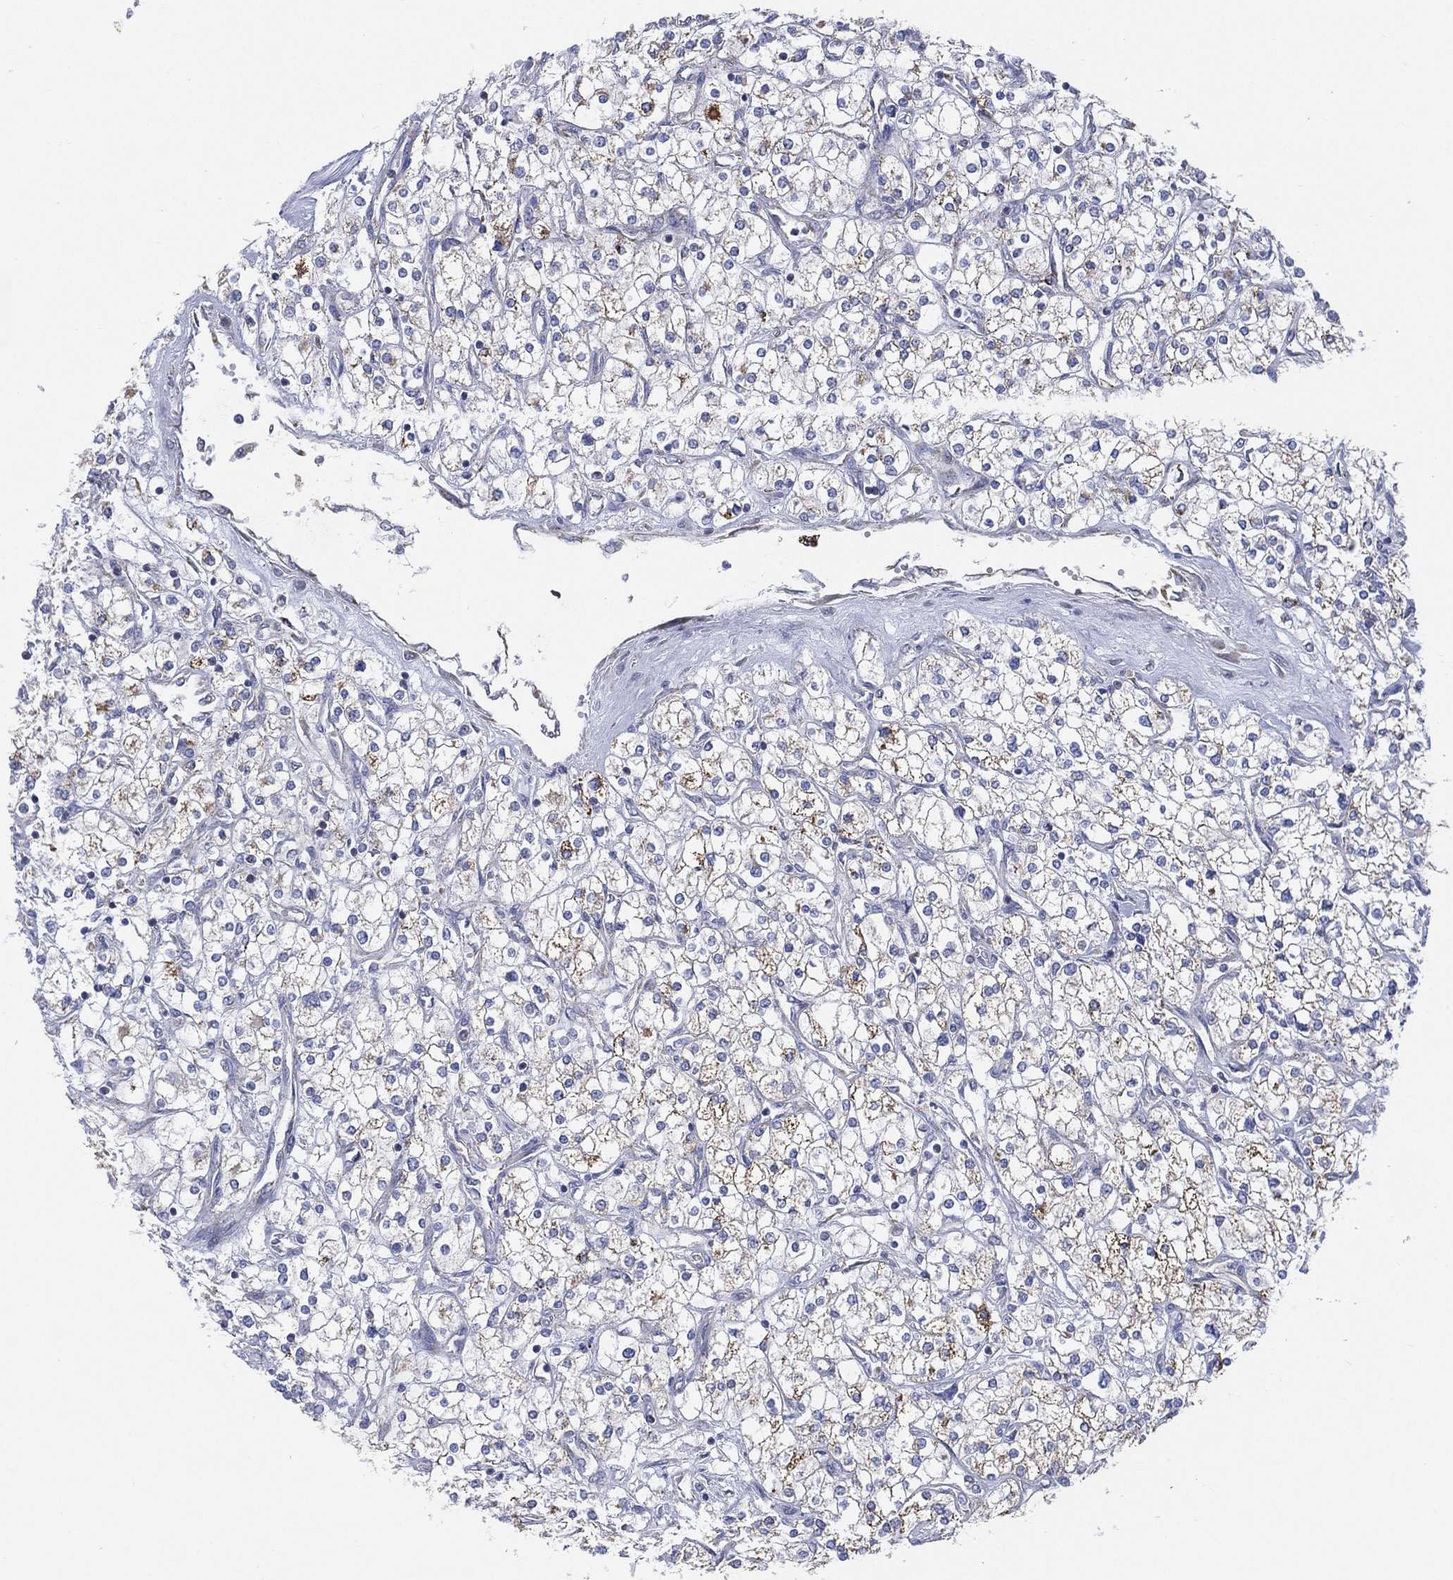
{"staining": {"intensity": "moderate", "quantity": "25%-75%", "location": "cytoplasmic/membranous"}, "tissue": "renal cancer", "cell_type": "Tumor cells", "image_type": "cancer", "snomed": [{"axis": "morphology", "description": "Adenocarcinoma, NOS"}, {"axis": "topography", "description": "Kidney"}], "caption": "Human renal cancer (adenocarcinoma) stained for a protein (brown) exhibits moderate cytoplasmic/membranous positive positivity in about 25%-75% of tumor cells.", "gene": "INA", "patient": {"sex": "male", "age": 80}}